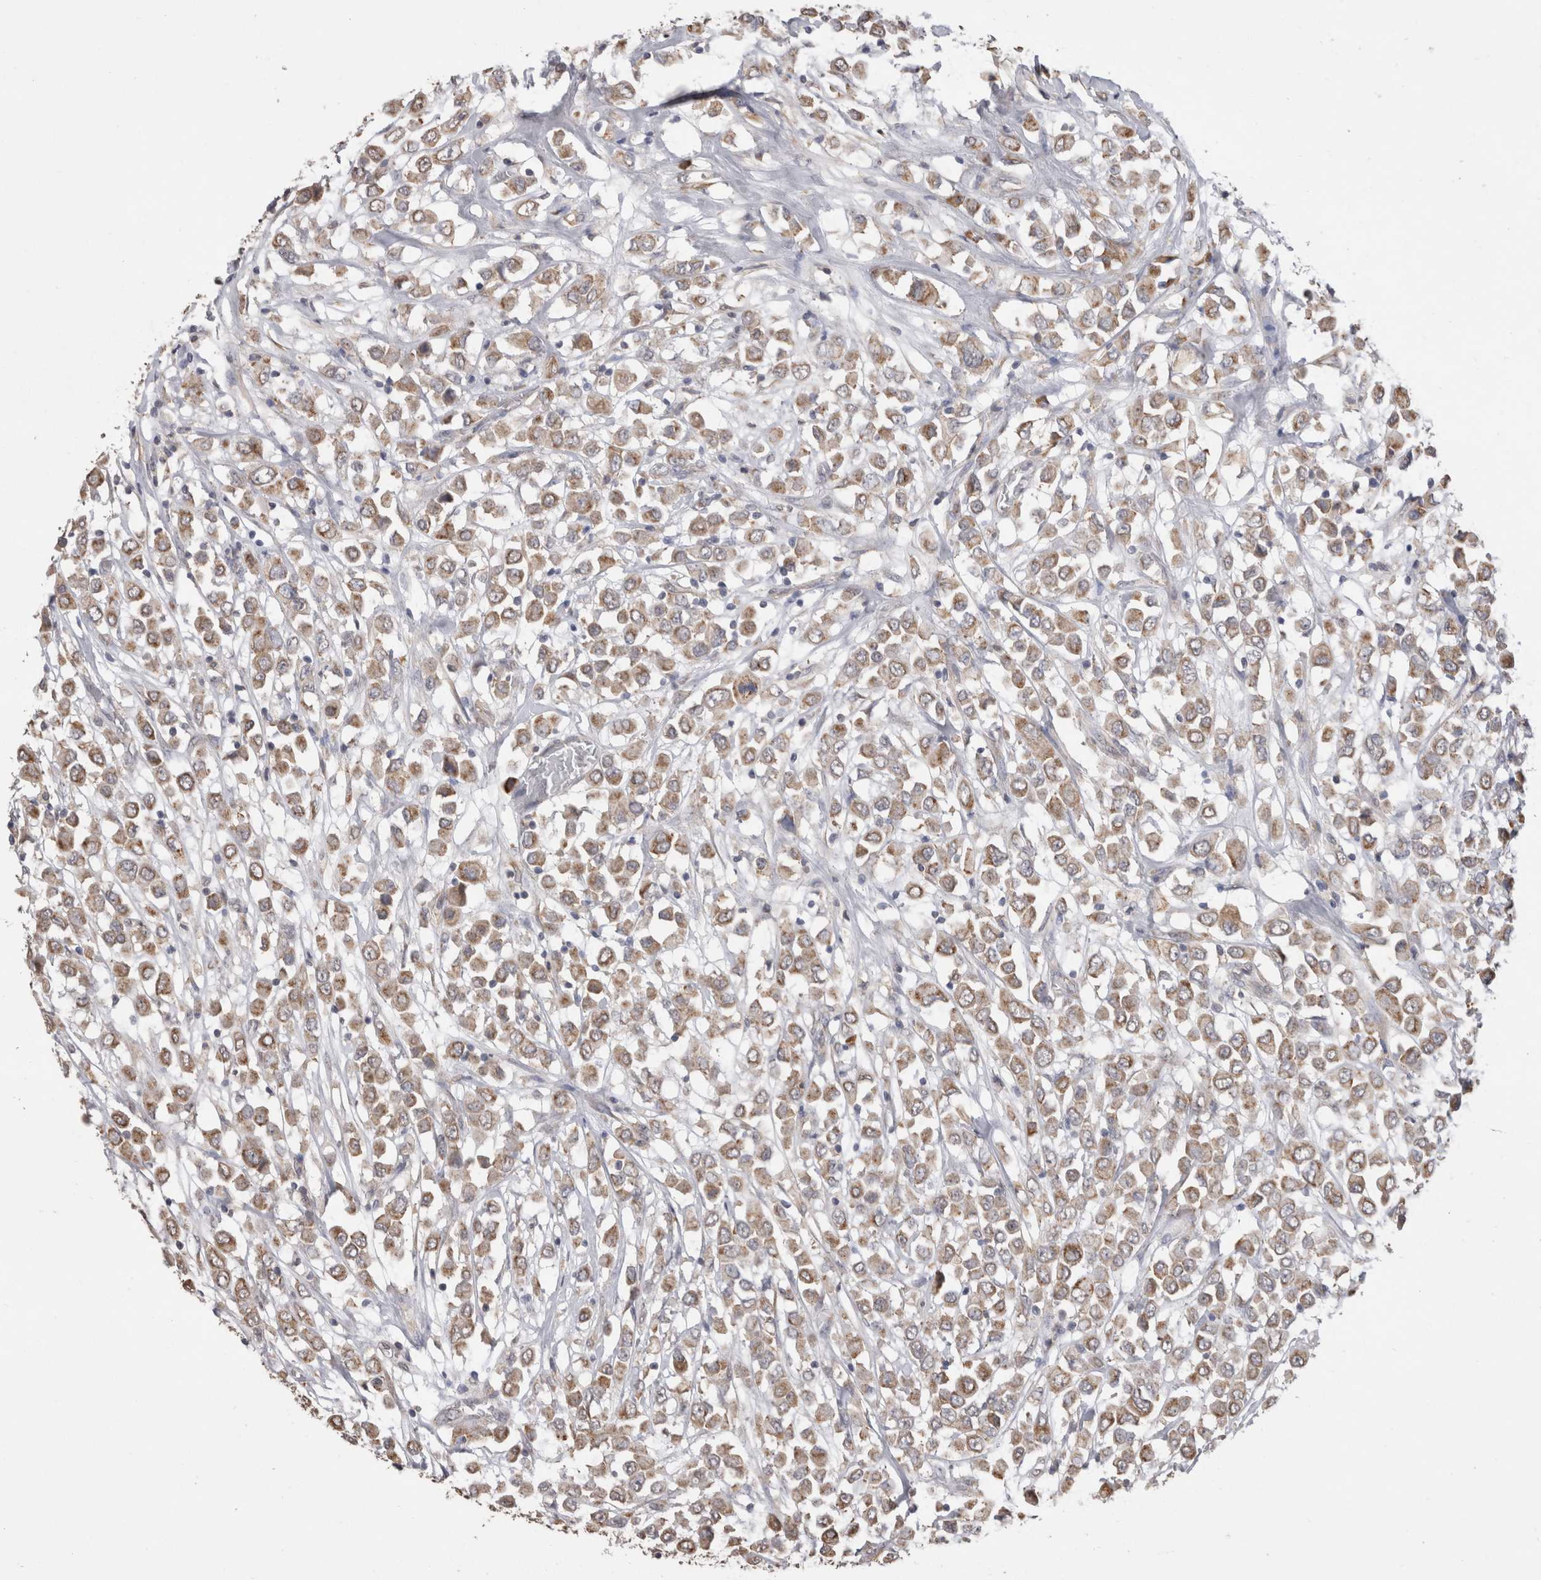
{"staining": {"intensity": "weak", "quantity": ">75%", "location": "cytoplasmic/membranous"}, "tissue": "breast cancer", "cell_type": "Tumor cells", "image_type": "cancer", "snomed": [{"axis": "morphology", "description": "Duct carcinoma"}, {"axis": "topography", "description": "Breast"}], "caption": "DAB (3,3'-diaminobenzidine) immunohistochemical staining of breast cancer (infiltrating ductal carcinoma) shows weak cytoplasmic/membranous protein positivity in about >75% of tumor cells. (Stains: DAB (3,3'-diaminobenzidine) in brown, nuclei in blue, Microscopy: brightfield microscopy at high magnification).", "gene": "NOMO1", "patient": {"sex": "female", "age": 61}}